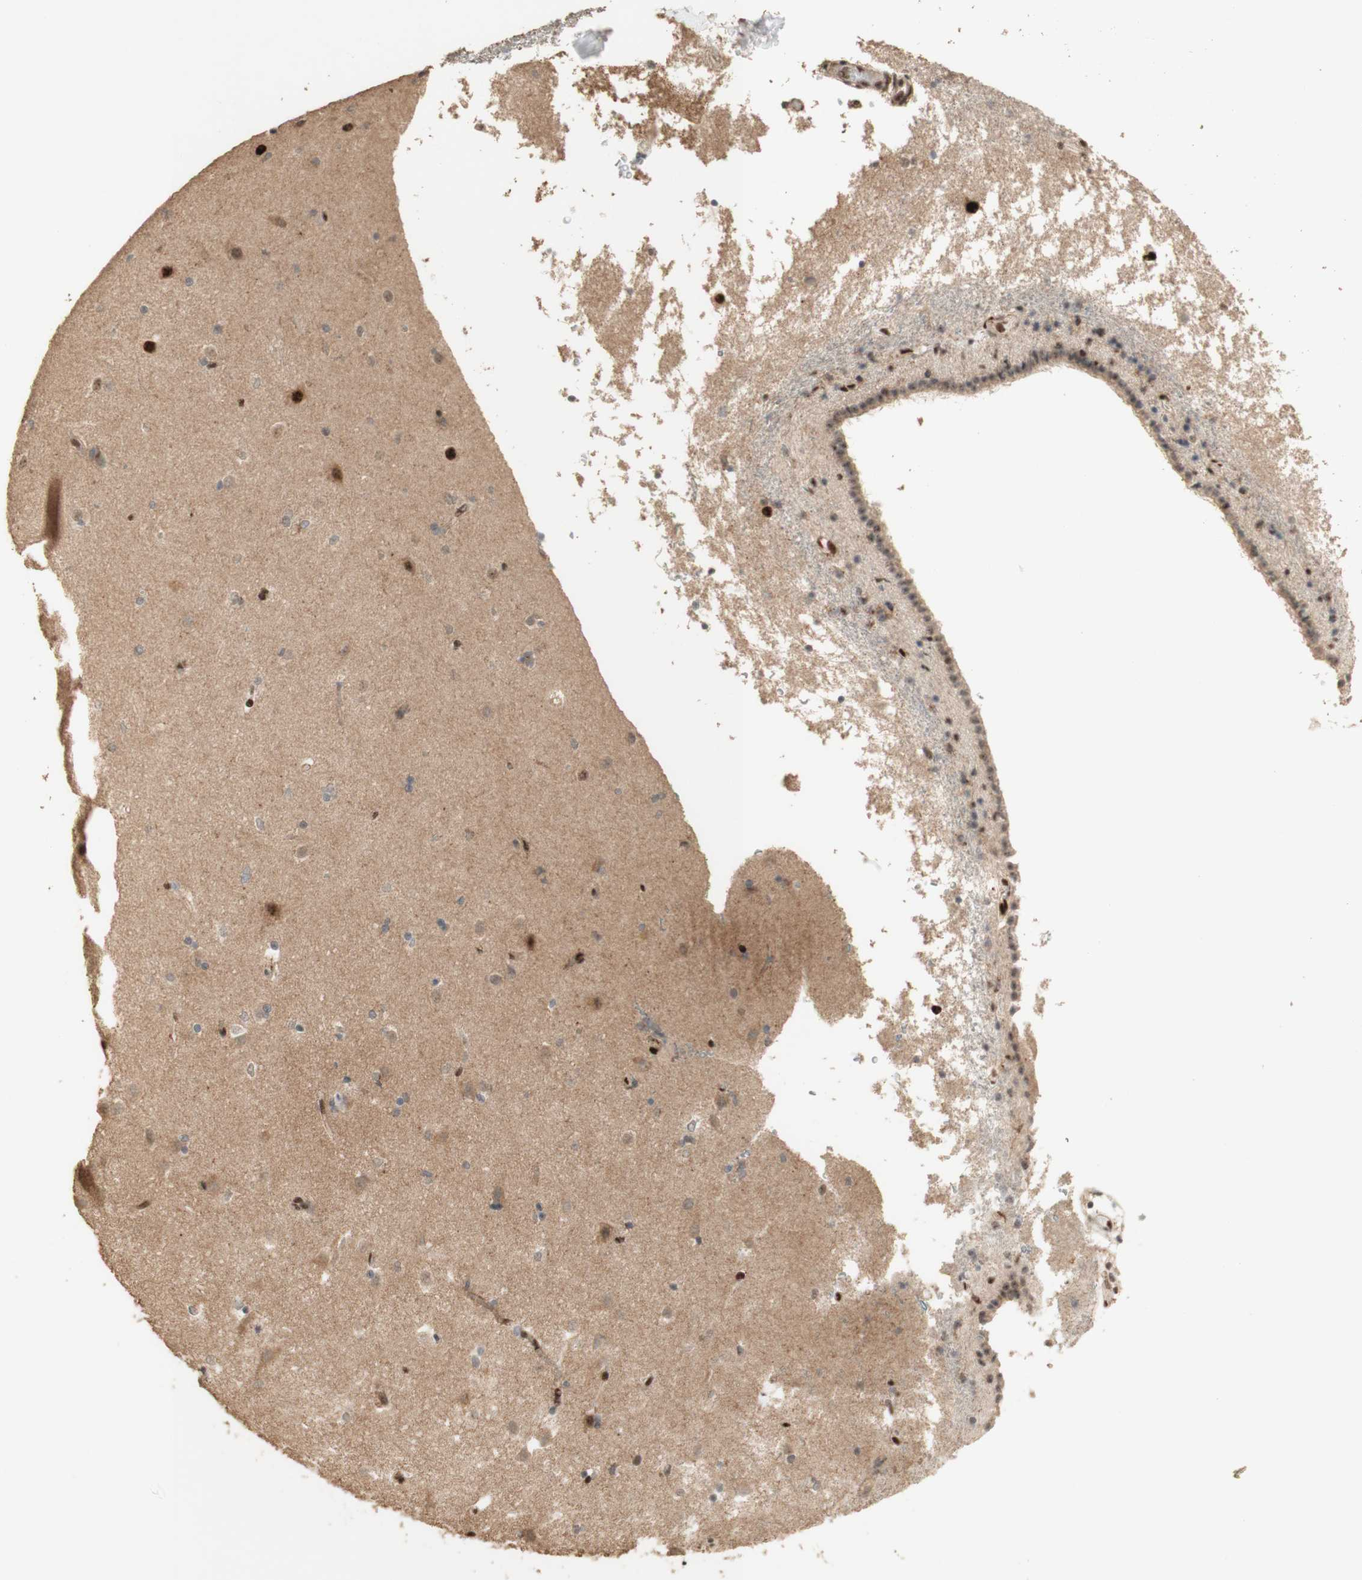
{"staining": {"intensity": "negative", "quantity": "none", "location": "none"}, "tissue": "caudate", "cell_type": "Glial cells", "image_type": "normal", "snomed": [{"axis": "morphology", "description": "Normal tissue, NOS"}, {"axis": "topography", "description": "Lateral ventricle wall"}], "caption": "Immunohistochemistry (IHC) of benign caudate exhibits no expression in glial cells.", "gene": "FOXP1", "patient": {"sex": "female", "age": 19}}